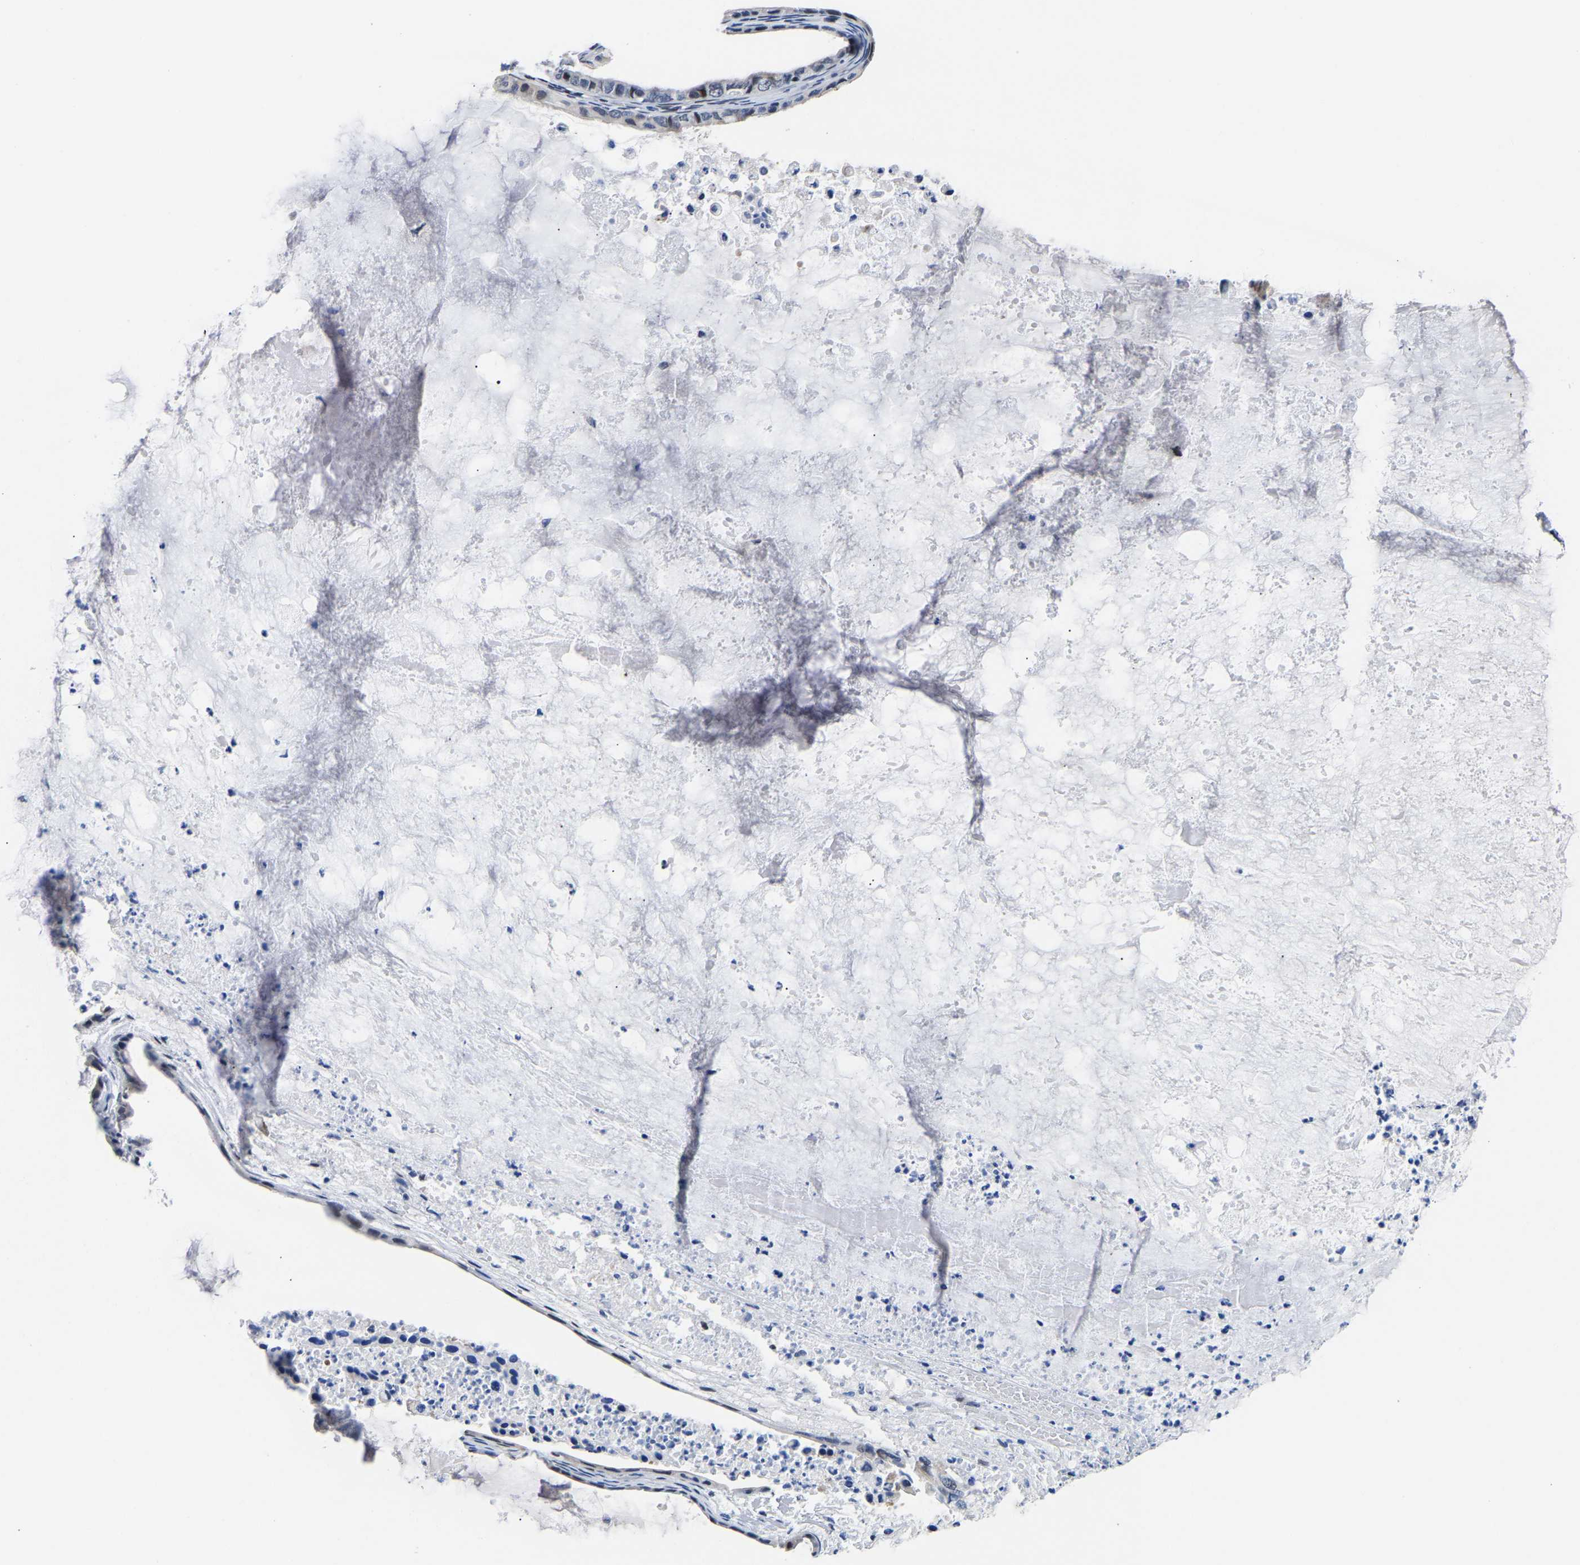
{"staining": {"intensity": "weak", "quantity": "<25%", "location": "nuclear"}, "tissue": "ovarian cancer", "cell_type": "Tumor cells", "image_type": "cancer", "snomed": [{"axis": "morphology", "description": "Cystadenocarcinoma, mucinous, NOS"}, {"axis": "topography", "description": "Ovary"}], "caption": "An immunohistochemistry photomicrograph of mucinous cystadenocarcinoma (ovarian) is shown. There is no staining in tumor cells of mucinous cystadenocarcinoma (ovarian).", "gene": "PTRHD1", "patient": {"sex": "female", "age": 80}}